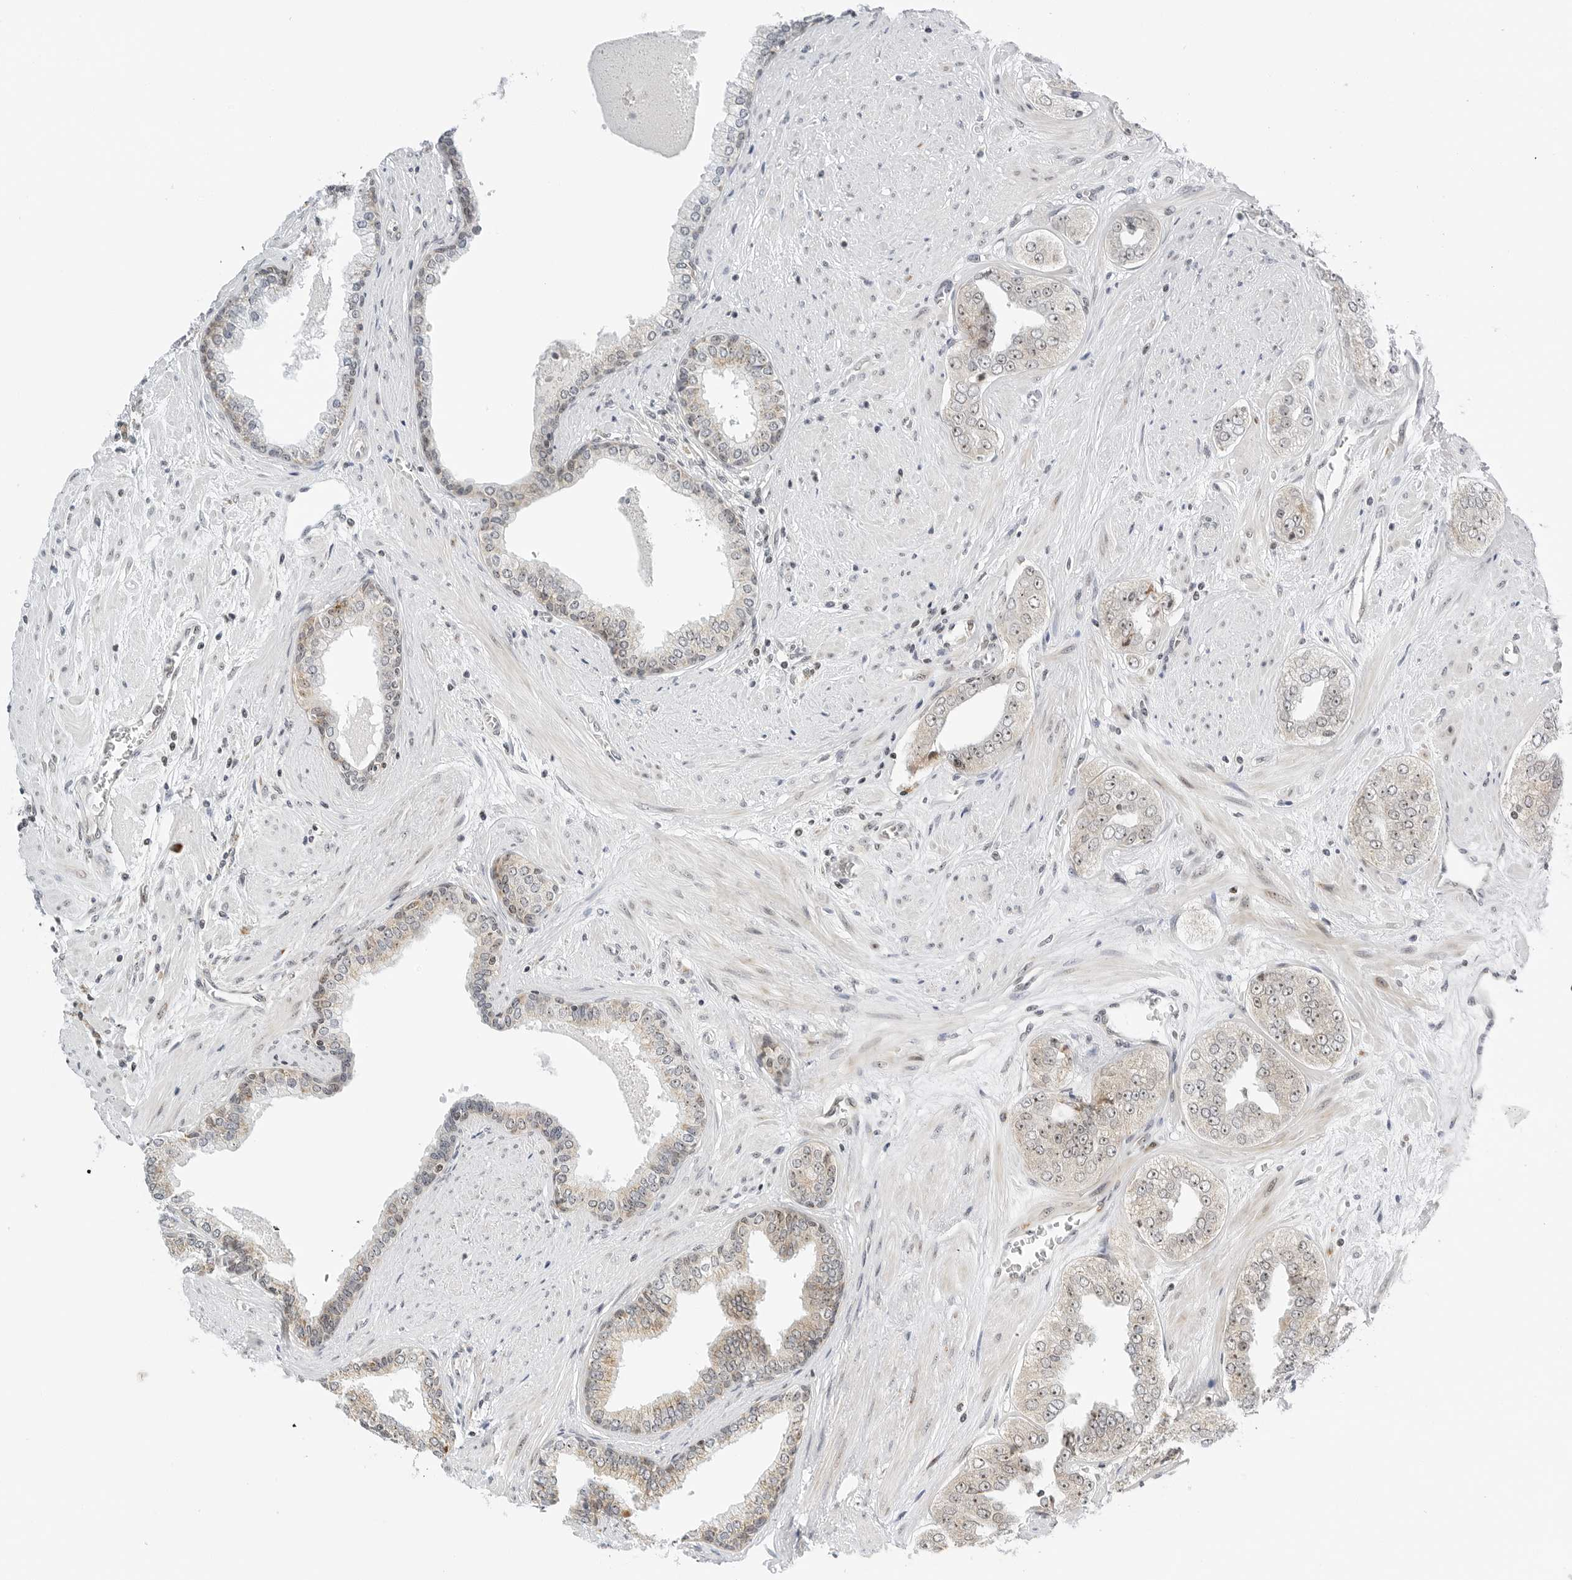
{"staining": {"intensity": "weak", "quantity": "25%-75%", "location": "cytoplasmic/membranous,nuclear"}, "tissue": "prostate cancer", "cell_type": "Tumor cells", "image_type": "cancer", "snomed": [{"axis": "morphology", "description": "Adenocarcinoma, High grade"}, {"axis": "topography", "description": "Prostate"}], "caption": "Brown immunohistochemical staining in prostate adenocarcinoma (high-grade) reveals weak cytoplasmic/membranous and nuclear positivity in about 25%-75% of tumor cells. The staining is performed using DAB (3,3'-diaminobenzidine) brown chromogen to label protein expression. The nuclei are counter-stained blue using hematoxylin.", "gene": "RIMKLA", "patient": {"sex": "male", "age": 71}}